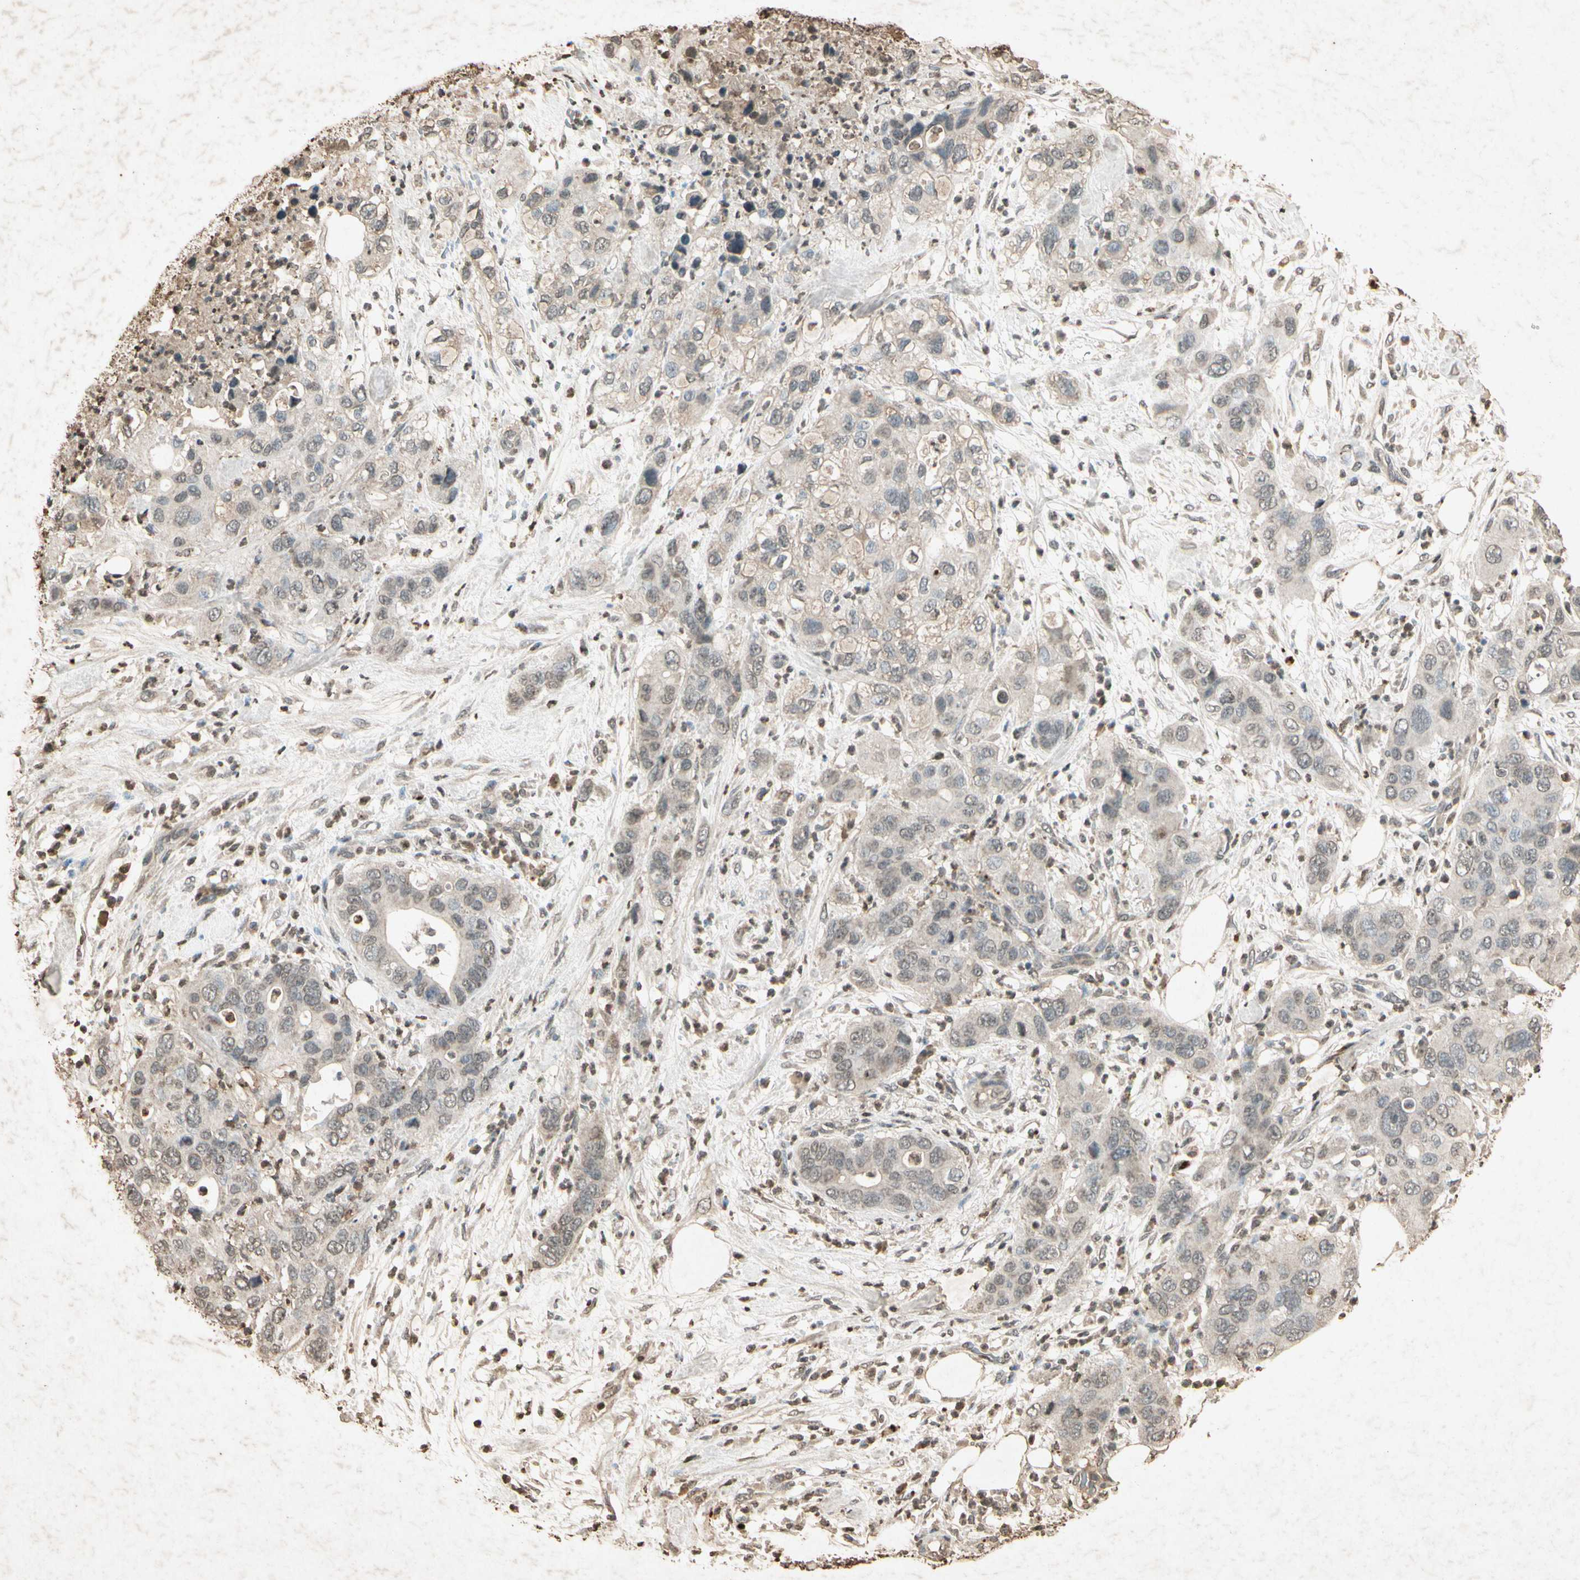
{"staining": {"intensity": "weak", "quantity": "25%-75%", "location": "cytoplasmic/membranous"}, "tissue": "pancreatic cancer", "cell_type": "Tumor cells", "image_type": "cancer", "snomed": [{"axis": "morphology", "description": "Adenocarcinoma, NOS"}, {"axis": "topography", "description": "Pancreas"}], "caption": "Tumor cells exhibit weak cytoplasmic/membranous positivity in about 25%-75% of cells in pancreatic cancer (adenocarcinoma).", "gene": "GC", "patient": {"sex": "female", "age": 71}}